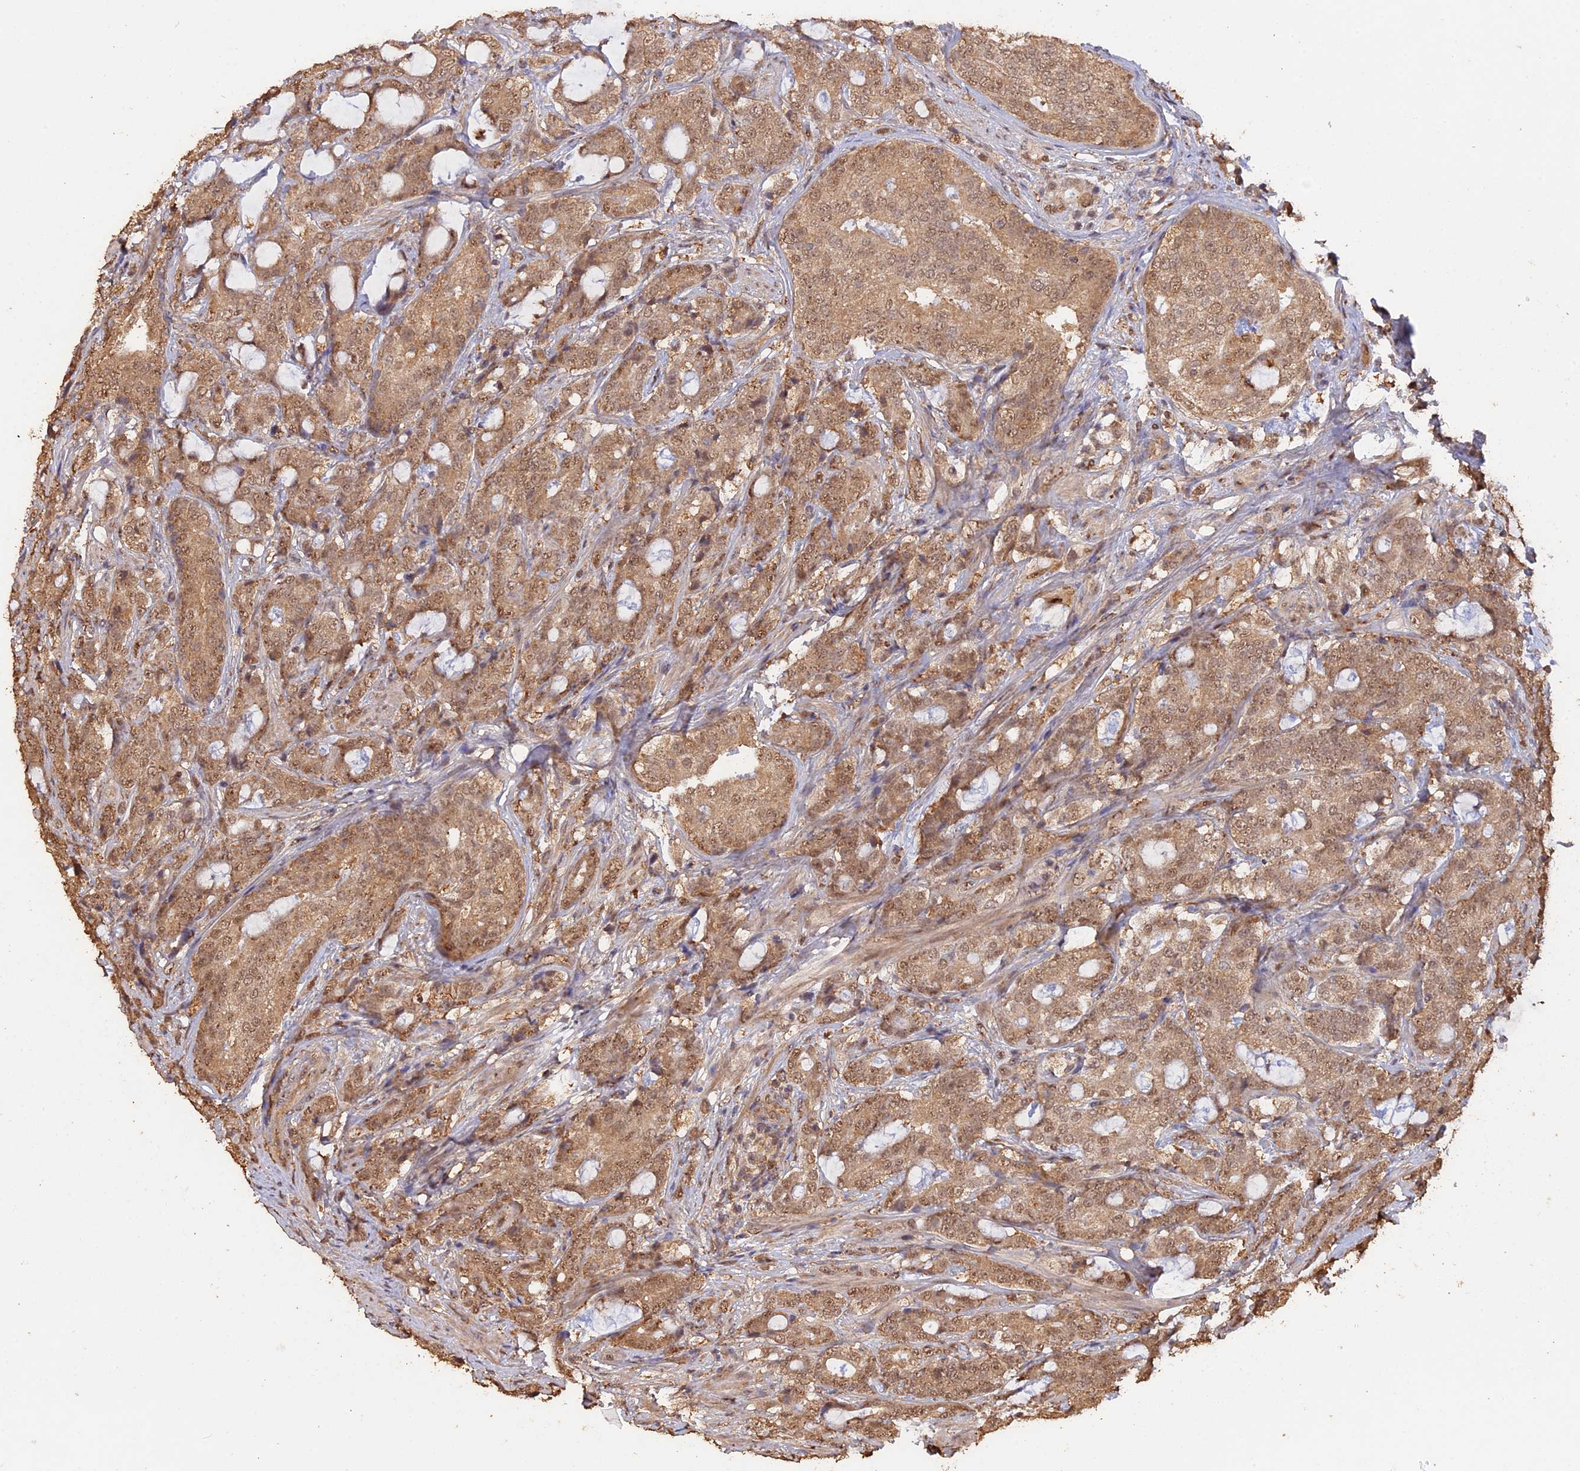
{"staining": {"intensity": "moderate", "quantity": ">75%", "location": "cytoplasmic/membranous,nuclear"}, "tissue": "prostate cancer", "cell_type": "Tumor cells", "image_type": "cancer", "snomed": [{"axis": "morphology", "description": "Adenocarcinoma, High grade"}, {"axis": "topography", "description": "Prostate"}], "caption": "Brown immunohistochemical staining in human prostate high-grade adenocarcinoma reveals moderate cytoplasmic/membranous and nuclear staining in approximately >75% of tumor cells. (DAB (3,3'-diaminobenzidine) IHC, brown staining for protein, blue staining for nuclei).", "gene": "PSMC6", "patient": {"sex": "male", "age": 67}}